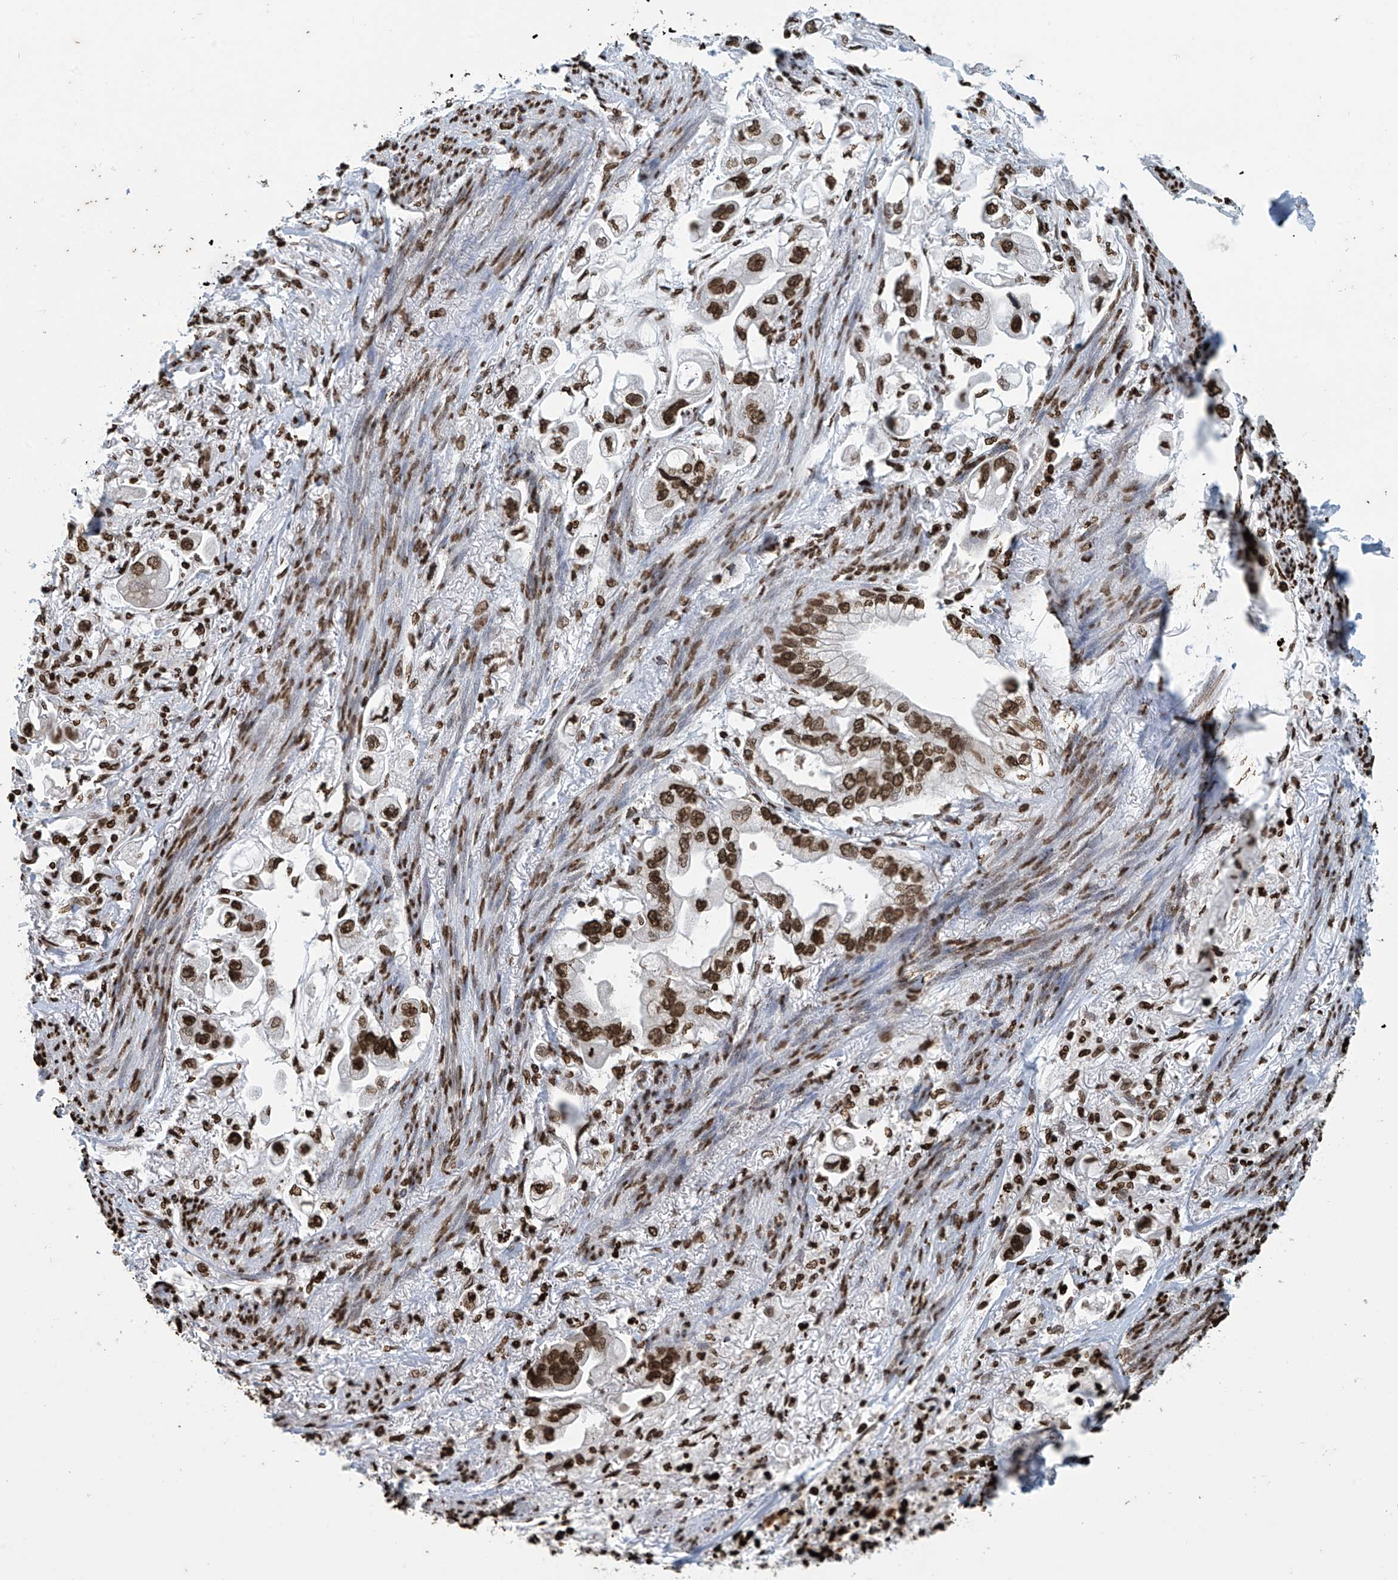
{"staining": {"intensity": "strong", "quantity": ">75%", "location": "nuclear"}, "tissue": "stomach cancer", "cell_type": "Tumor cells", "image_type": "cancer", "snomed": [{"axis": "morphology", "description": "Adenocarcinoma, NOS"}, {"axis": "topography", "description": "Stomach"}], "caption": "Tumor cells demonstrate high levels of strong nuclear expression in approximately >75% of cells in adenocarcinoma (stomach). The protein is stained brown, and the nuclei are stained in blue (DAB (3,3'-diaminobenzidine) IHC with brightfield microscopy, high magnification).", "gene": "DPPA2", "patient": {"sex": "male", "age": 62}}